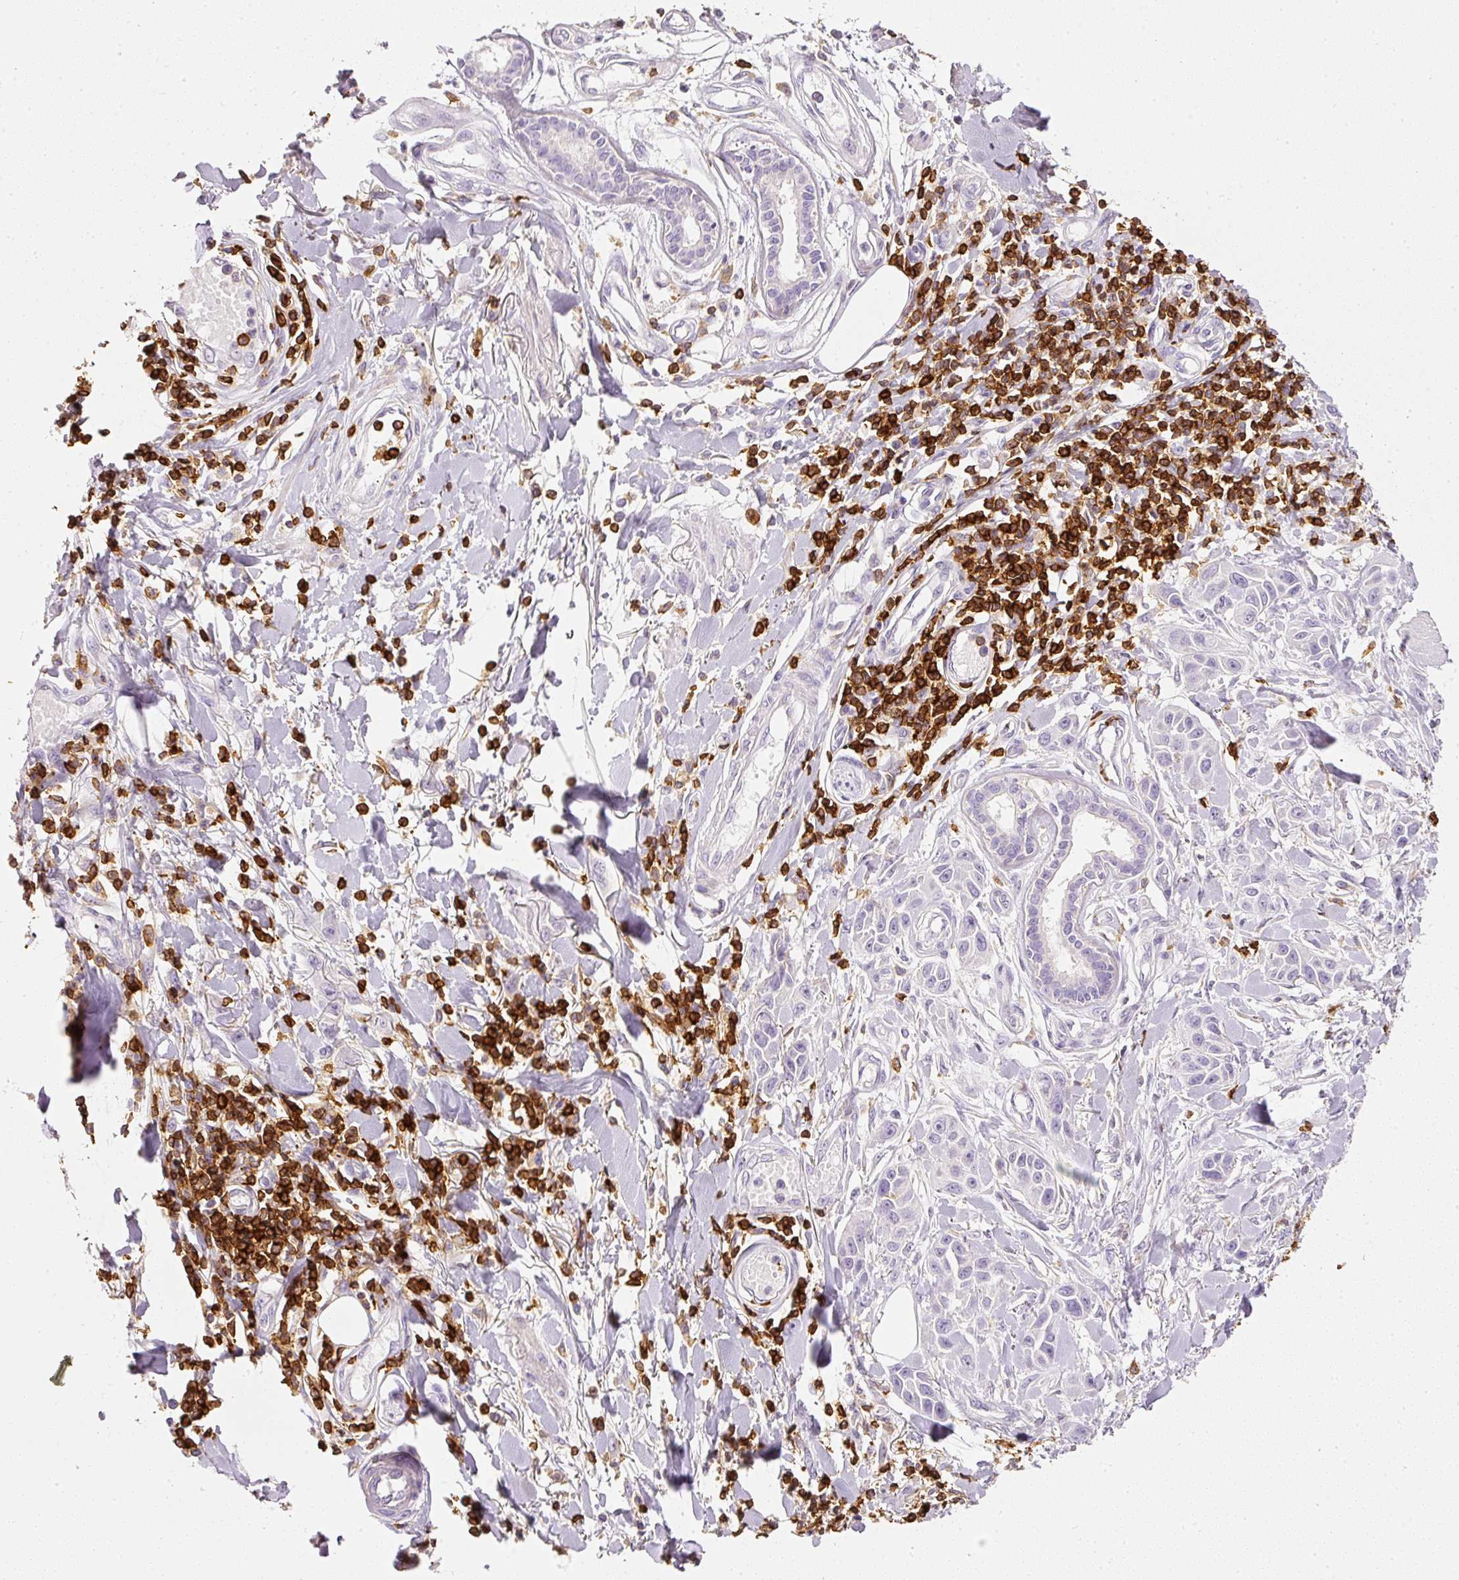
{"staining": {"intensity": "negative", "quantity": "none", "location": "none"}, "tissue": "skin cancer", "cell_type": "Tumor cells", "image_type": "cancer", "snomed": [{"axis": "morphology", "description": "Squamous cell carcinoma, NOS"}, {"axis": "topography", "description": "Skin"}], "caption": "There is no significant positivity in tumor cells of squamous cell carcinoma (skin). (Immunohistochemistry (ihc), brightfield microscopy, high magnification).", "gene": "EVL", "patient": {"sex": "female", "age": 69}}